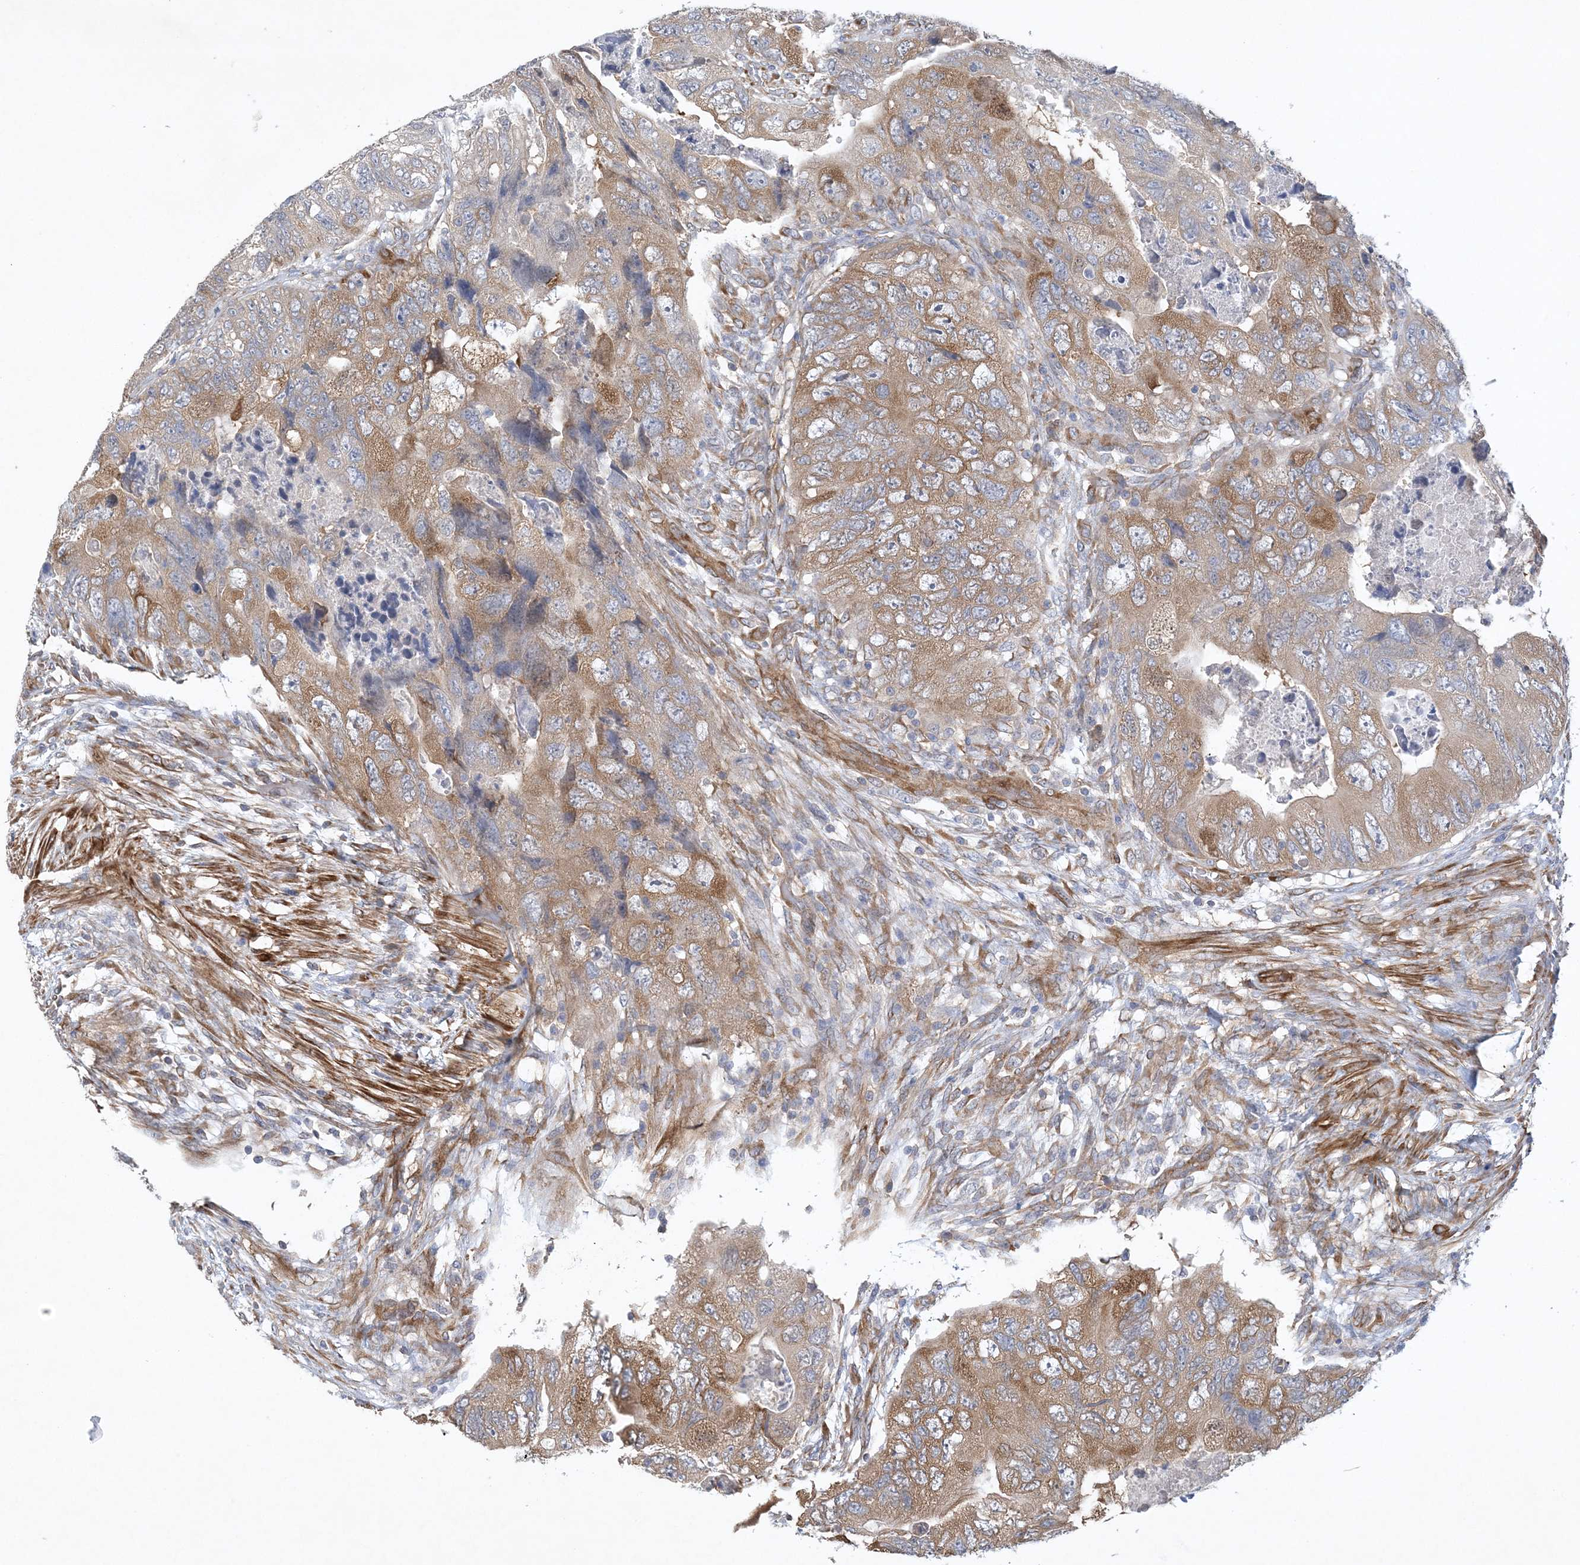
{"staining": {"intensity": "moderate", "quantity": "25%-75%", "location": "cytoplasmic/membranous"}, "tissue": "colorectal cancer", "cell_type": "Tumor cells", "image_type": "cancer", "snomed": [{"axis": "morphology", "description": "Adenocarcinoma, NOS"}, {"axis": "topography", "description": "Rectum"}], "caption": "Approximately 25%-75% of tumor cells in human colorectal cancer demonstrate moderate cytoplasmic/membranous protein staining as visualized by brown immunohistochemical staining.", "gene": "MAP4K5", "patient": {"sex": "male", "age": 63}}